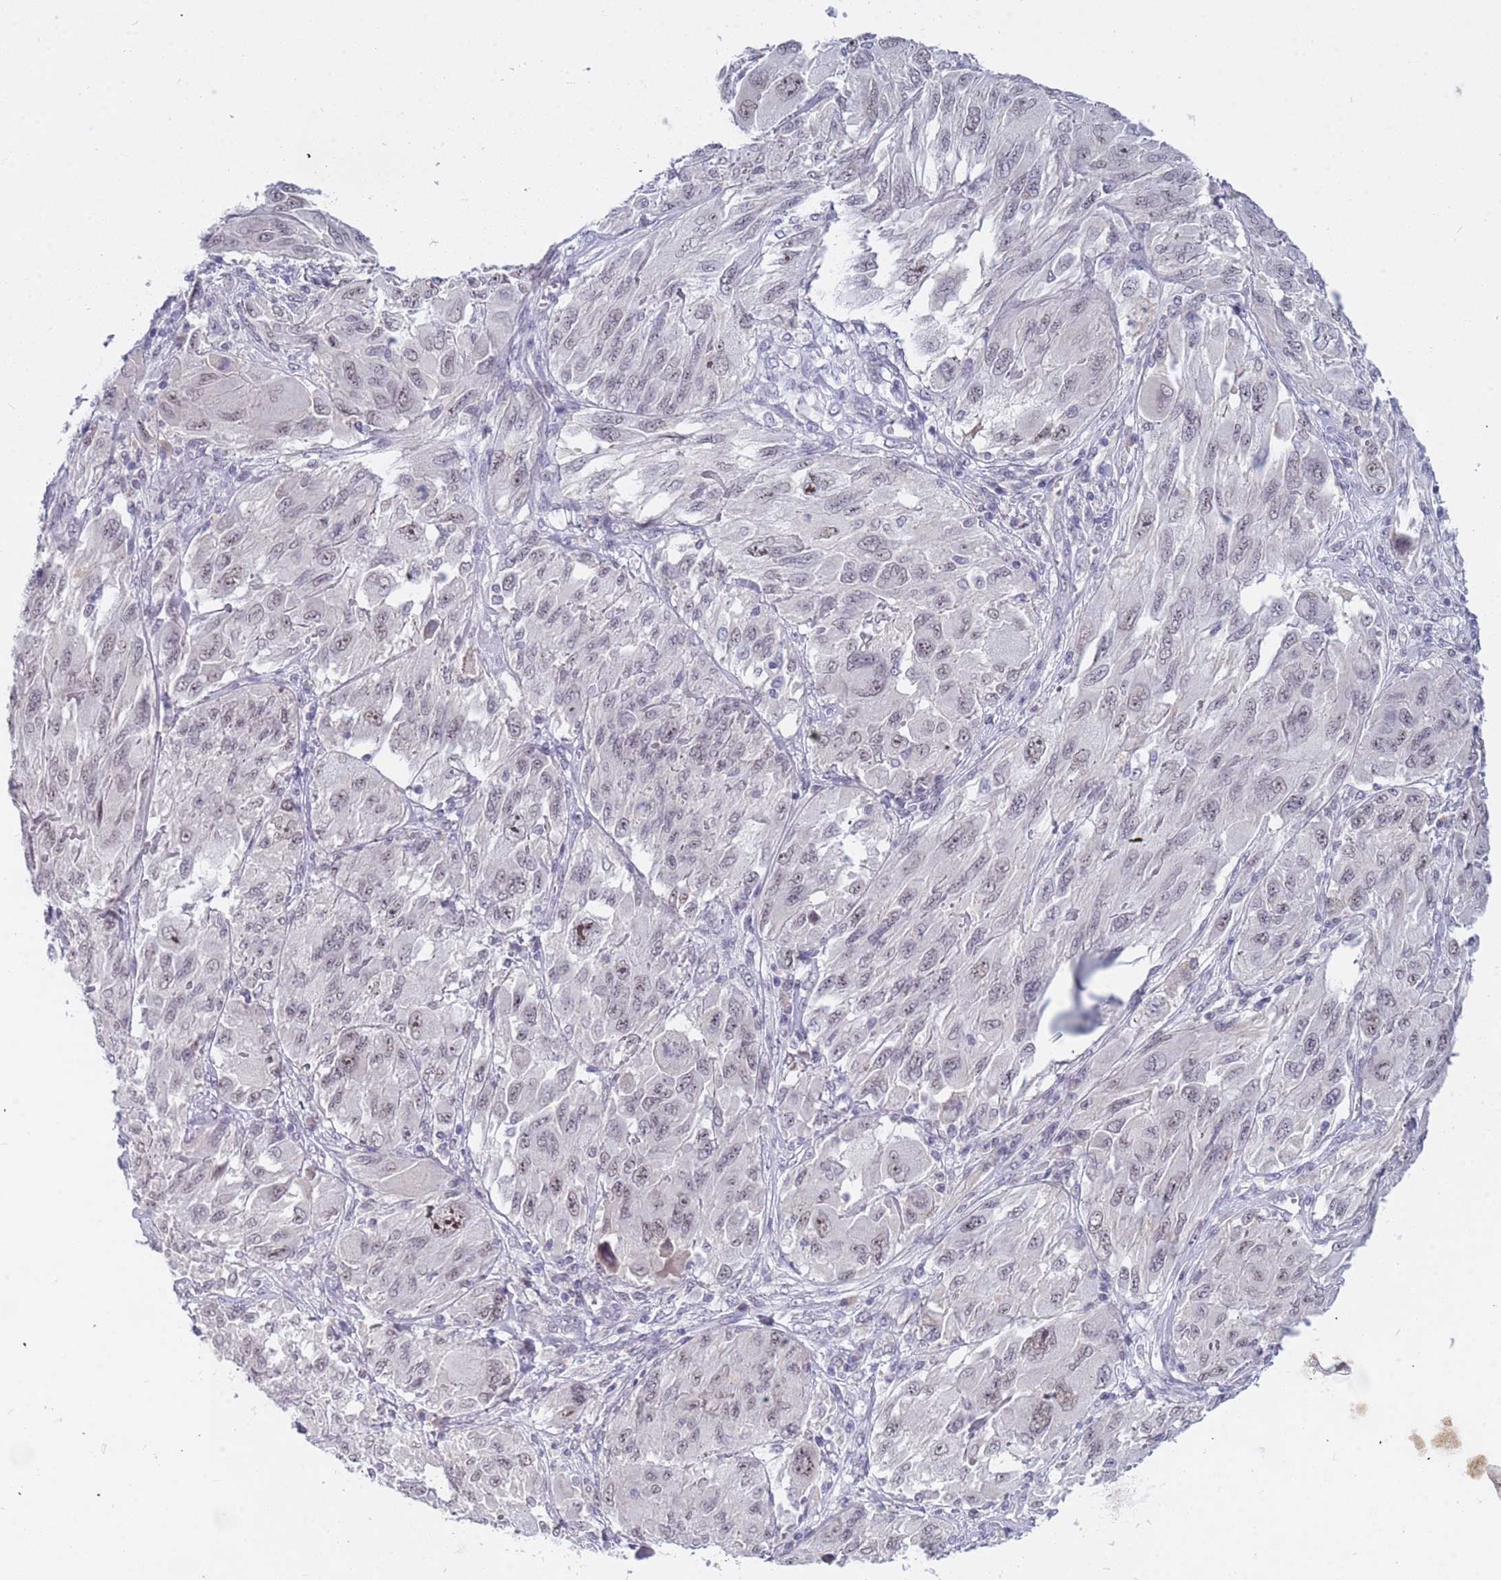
{"staining": {"intensity": "weak", "quantity": "25%-75%", "location": "nuclear"}, "tissue": "melanoma", "cell_type": "Tumor cells", "image_type": "cancer", "snomed": [{"axis": "morphology", "description": "Malignant melanoma, NOS"}, {"axis": "topography", "description": "Skin"}], "caption": "IHC image of neoplastic tissue: melanoma stained using immunohistochemistry exhibits low levels of weak protein expression localized specifically in the nuclear of tumor cells, appearing as a nuclear brown color.", "gene": "CXorf65", "patient": {"sex": "female", "age": 91}}